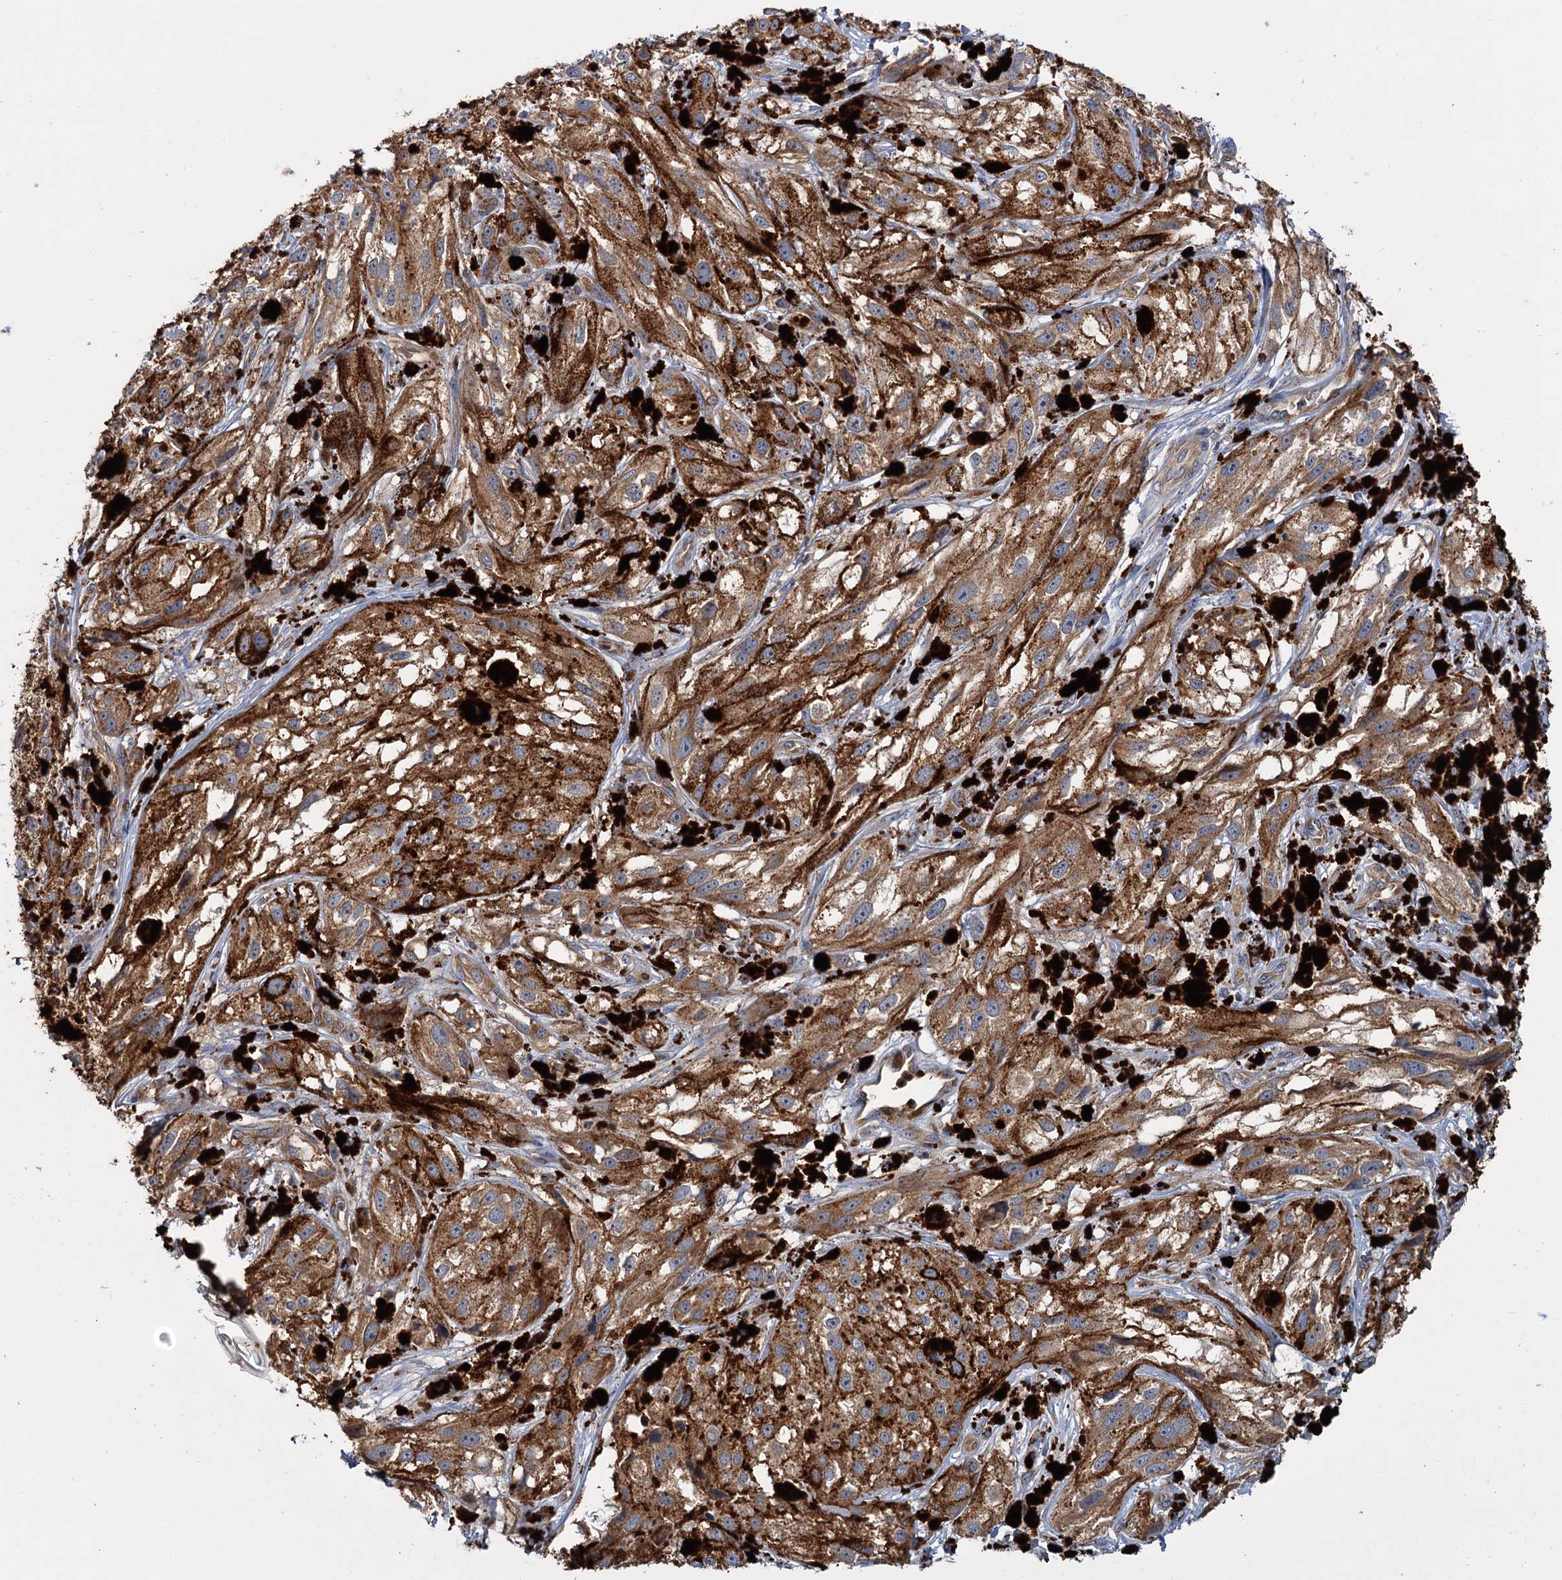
{"staining": {"intensity": "moderate", "quantity": ">75%", "location": "cytoplasmic/membranous"}, "tissue": "melanoma", "cell_type": "Tumor cells", "image_type": "cancer", "snomed": [{"axis": "morphology", "description": "Malignant melanoma, NOS"}, {"axis": "topography", "description": "Skin"}], "caption": "The photomicrograph demonstrates immunohistochemical staining of malignant melanoma. There is moderate cytoplasmic/membranous expression is present in about >75% of tumor cells.", "gene": "DYNC2H1", "patient": {"sex": "male", "age": 88}}